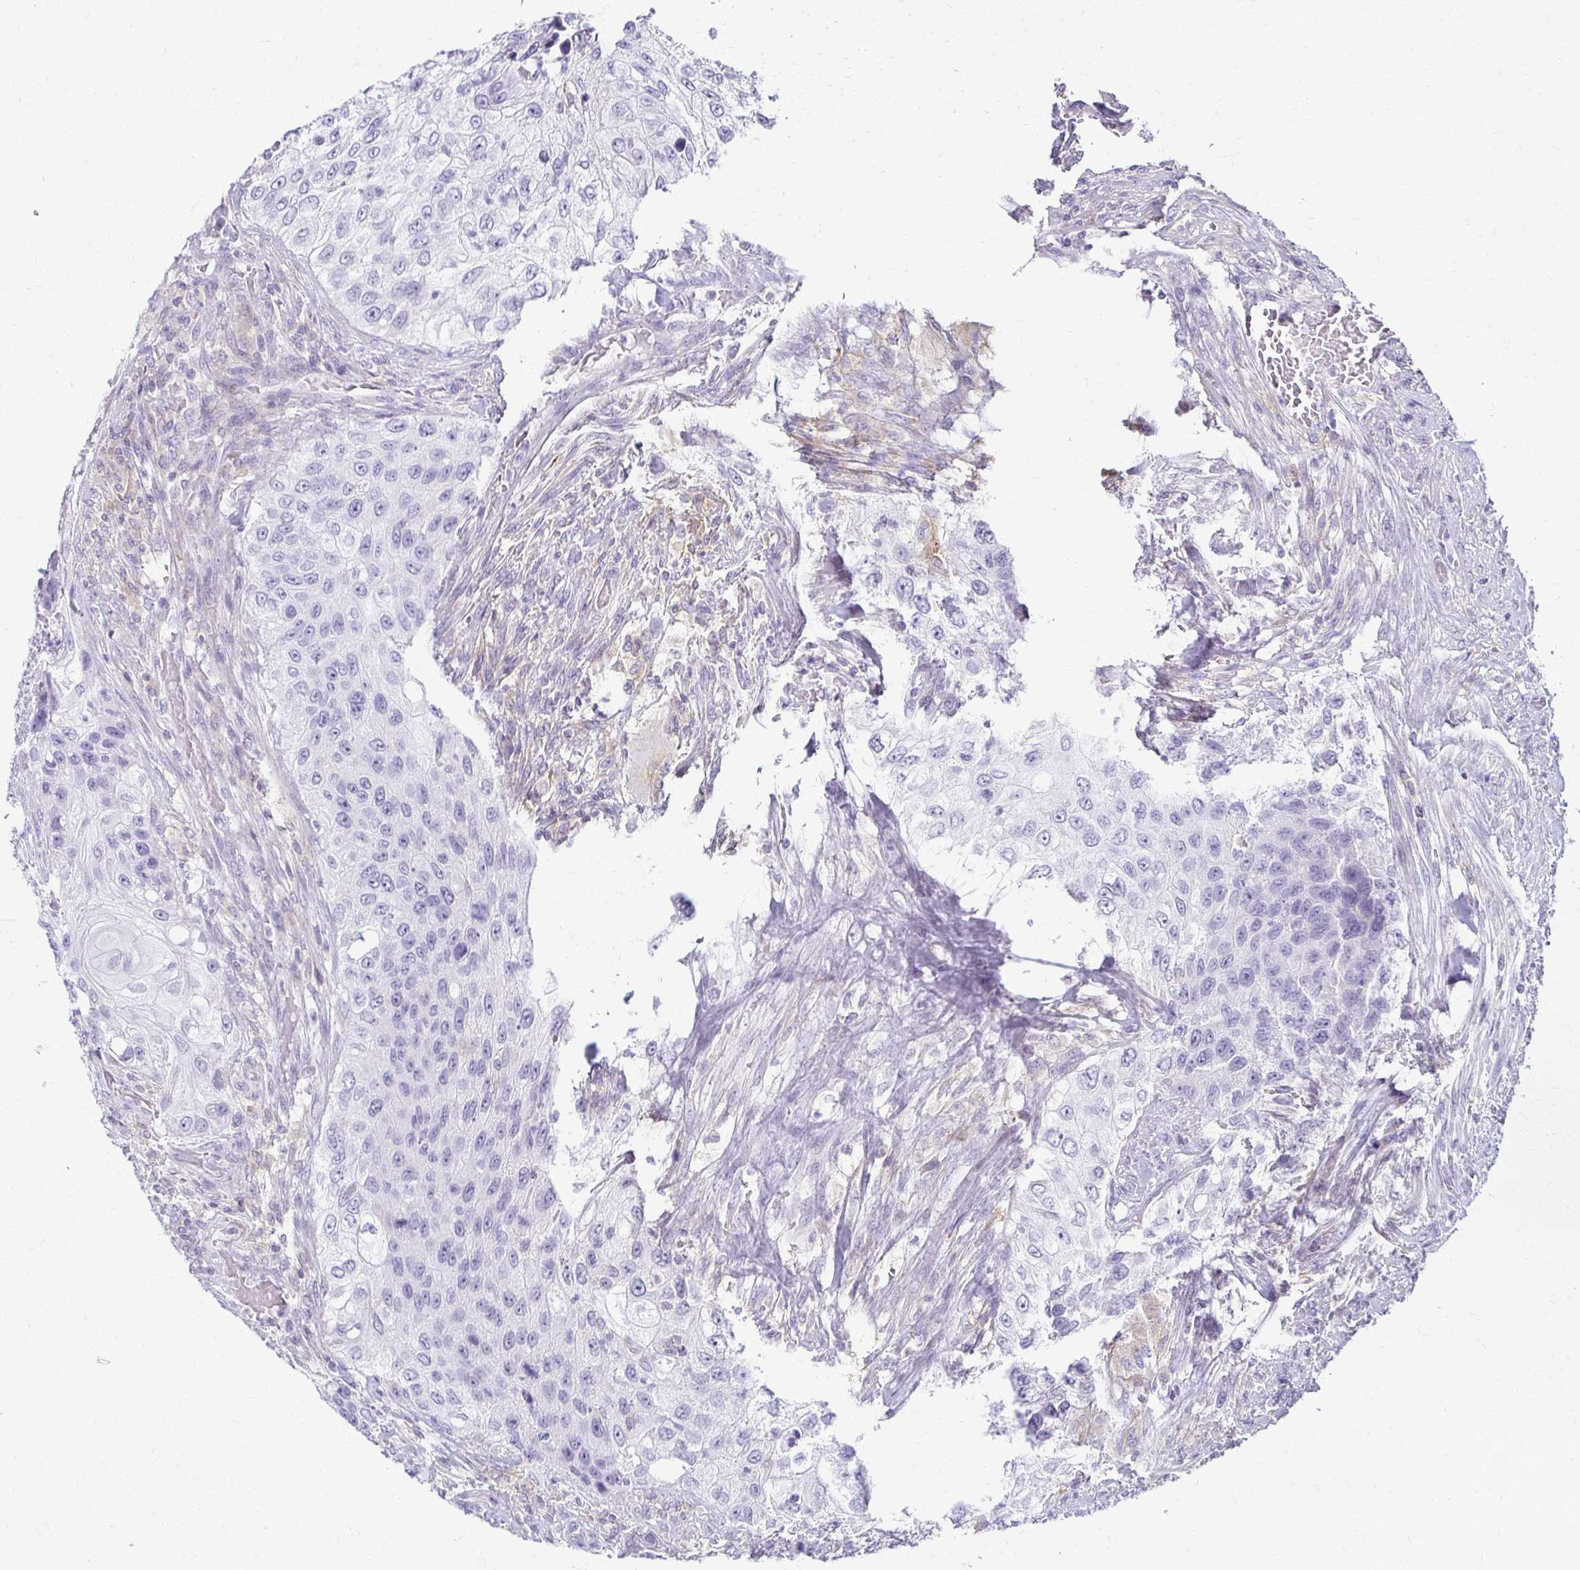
{"staining": {"intensity": "negative", "quantity": "none", "location": "none"}, "tissue": "urothelial cancer", "cell_type": "Tumor cells", "image_type": "cancer", "snomed": [{"axis": "morphology", "description": "Urothelial carcinoma, High grade"}, {"axis": "topography", "description": "Urinary bladder"}], "caption": "This is an immunohistochemistry (IHC) image of urothelial cancer. There is no positivity in tumor cells.", "gene": "FCGR2B", "patient": {"sex": "female", "age": 60}}